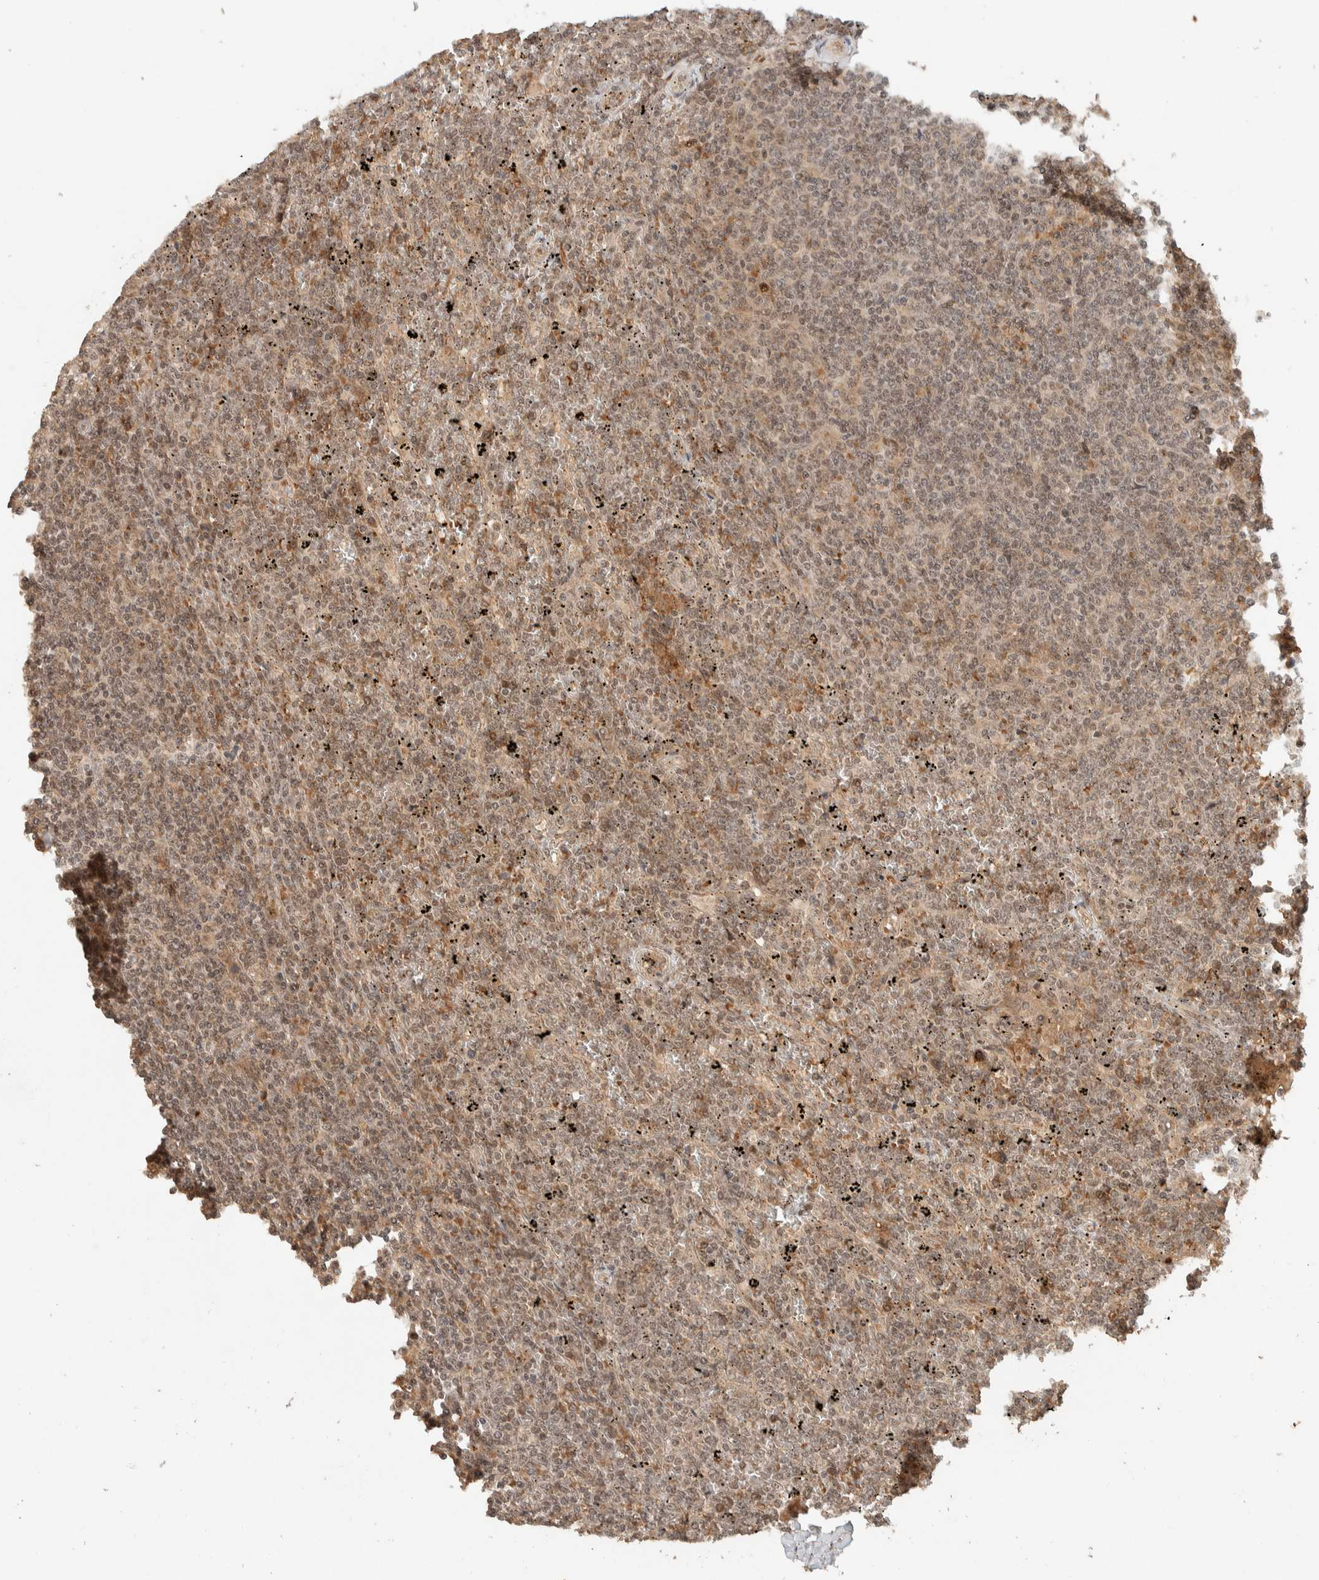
{"staining": {"intensity": "weak", "quantity": ">75%", "location": "cytoplasmic/membranous,nuclear"}, "tissue": "lymphoma", "cell_type": "Tumor cells", "image_type": "cancer", "snomed": [{"axis": "morphology", "description": "Malignant lymphoma, non-Hodgkin's type, Low grade"}, {"axis": "topography", "description": "Spleen"}], "caption": "Brown immunohistochemical staining in human lymphoma exhibits weak cytoplasmic/membranous and nuclear positivity in approximately >75% of tumor cells.", "gene": "ZBTB2", "patient": {"sex": "female", "age": 19}}